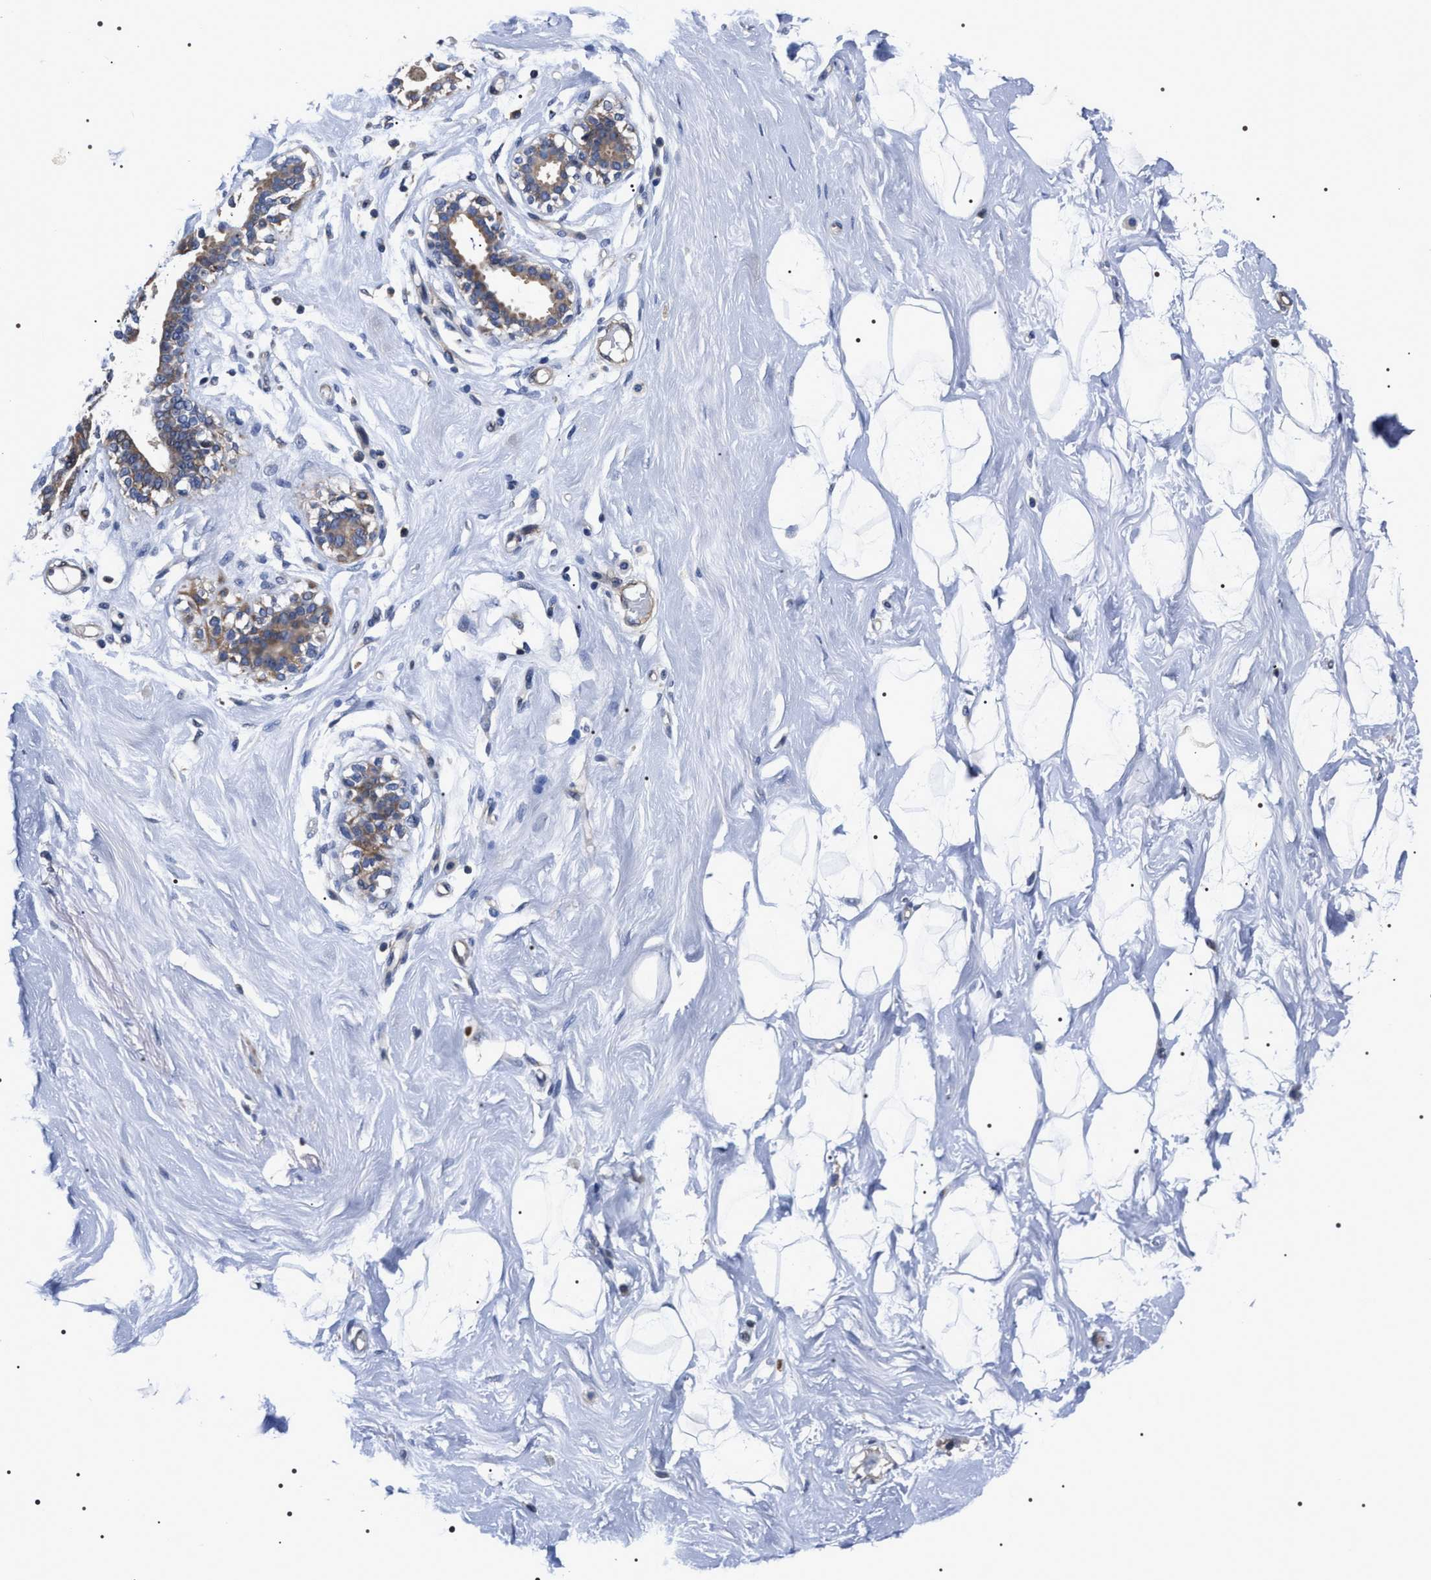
{"staining": {"intensity": "negative", "quantity": "none", "location": "none"}, "tissue": "breast", "cell_type": "Adipocytes", "image_type": "normal", "snomed": [{"axis": "morphology", "description": "Normal tissue, NOS"}, {"axis": "topography", "description": "Breast"}], "caption": "DAB (3,3'-diaminobenzidine) immunohistochemical staining of unremarkable human breast exhibits no significant expression in adipocytes.", "gene": "MIS18A", "patient": {"sex": "female", "age": 23}}